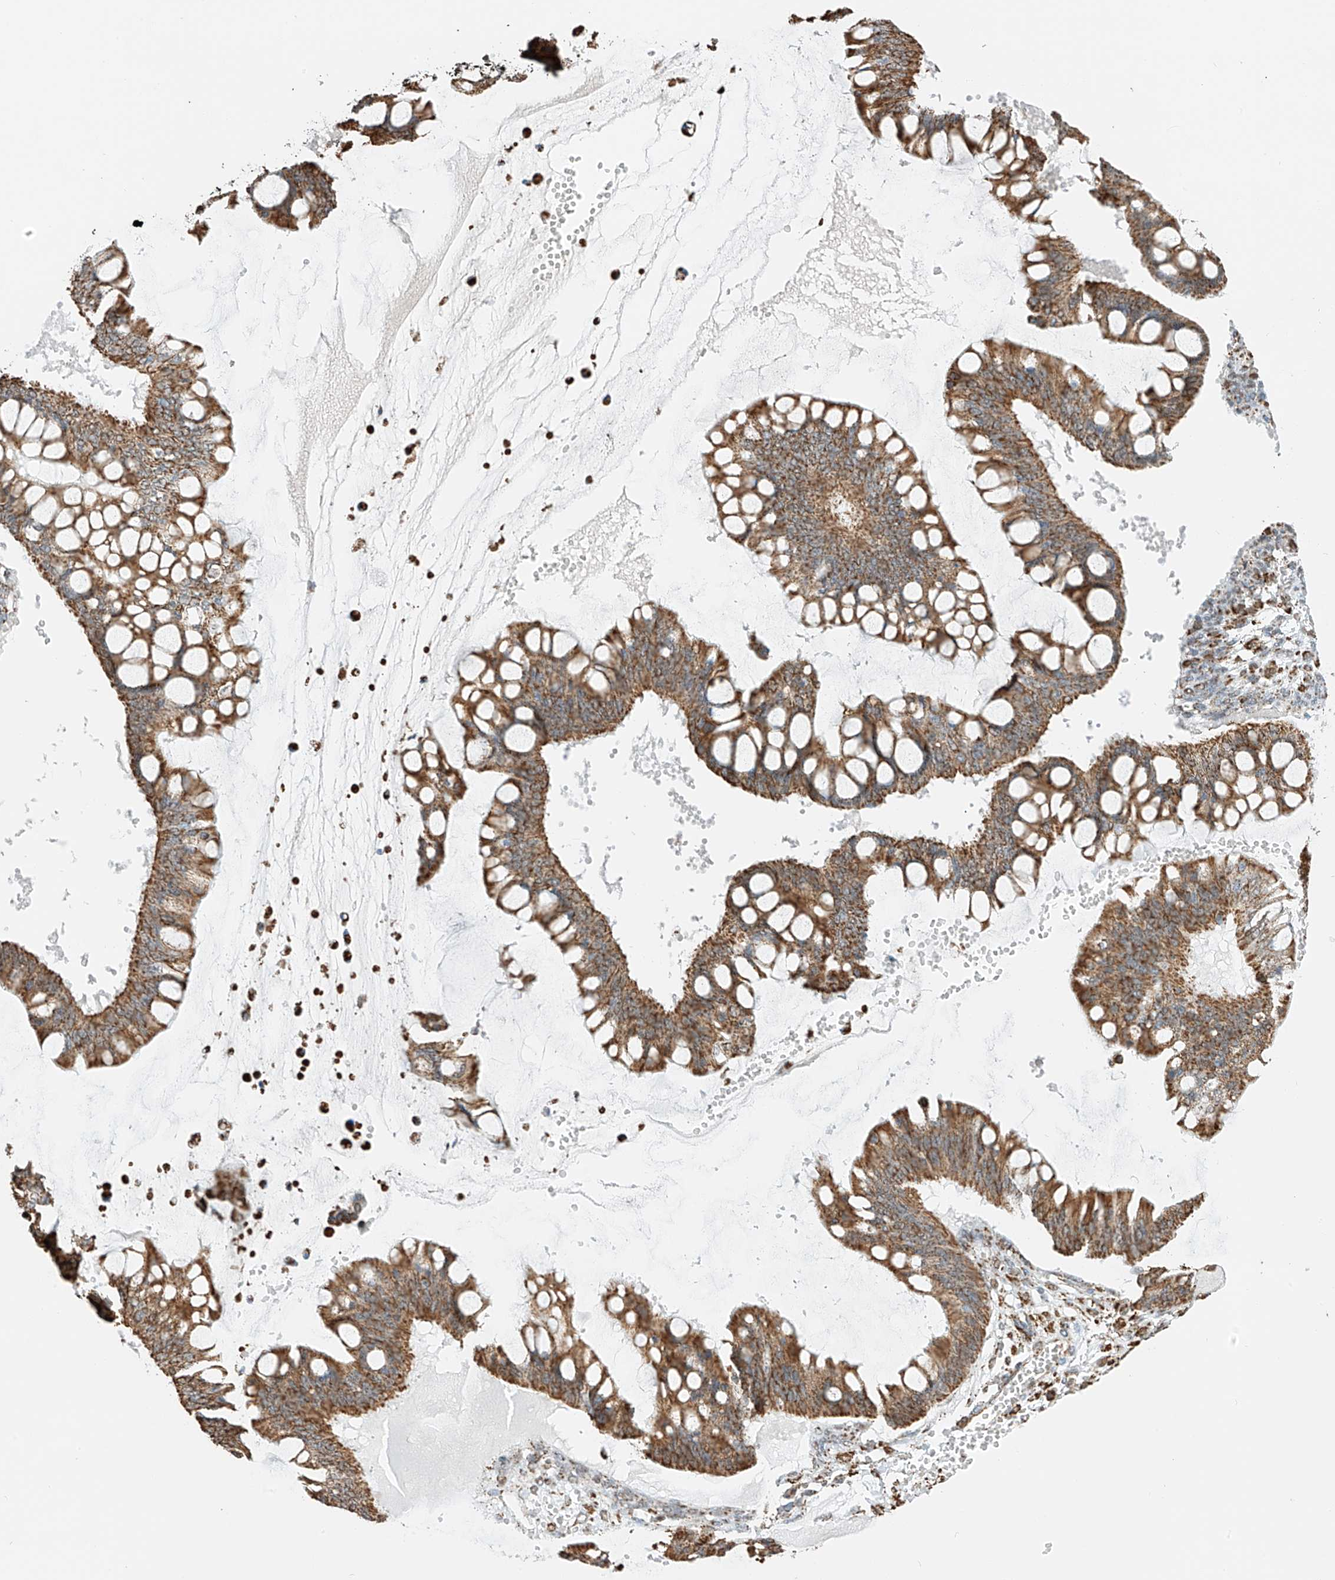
{"staining": {"intensity": "moderate", "quantity": ">75%", "location": "cytoplasmic/membranous"}, "tissue": "ovarian cancer", "cell_type": "Tumor cells", "image_type": "cancer", "snomed": [{"axis": "morphology", "description": "Cystadenocarcinoma, mucinous, NOS"}, {"axis": "topography", "description": "Ovary"}], "caption": "IHC of ovarian cancer (mucinous cystadenocarcinoma) shows medium levels of moderate cytoplasmic/membranous positivity in approximately >75% of tumor cells.", "gene": "PPA2", "patient": {"sex": "female", "age": 73}}